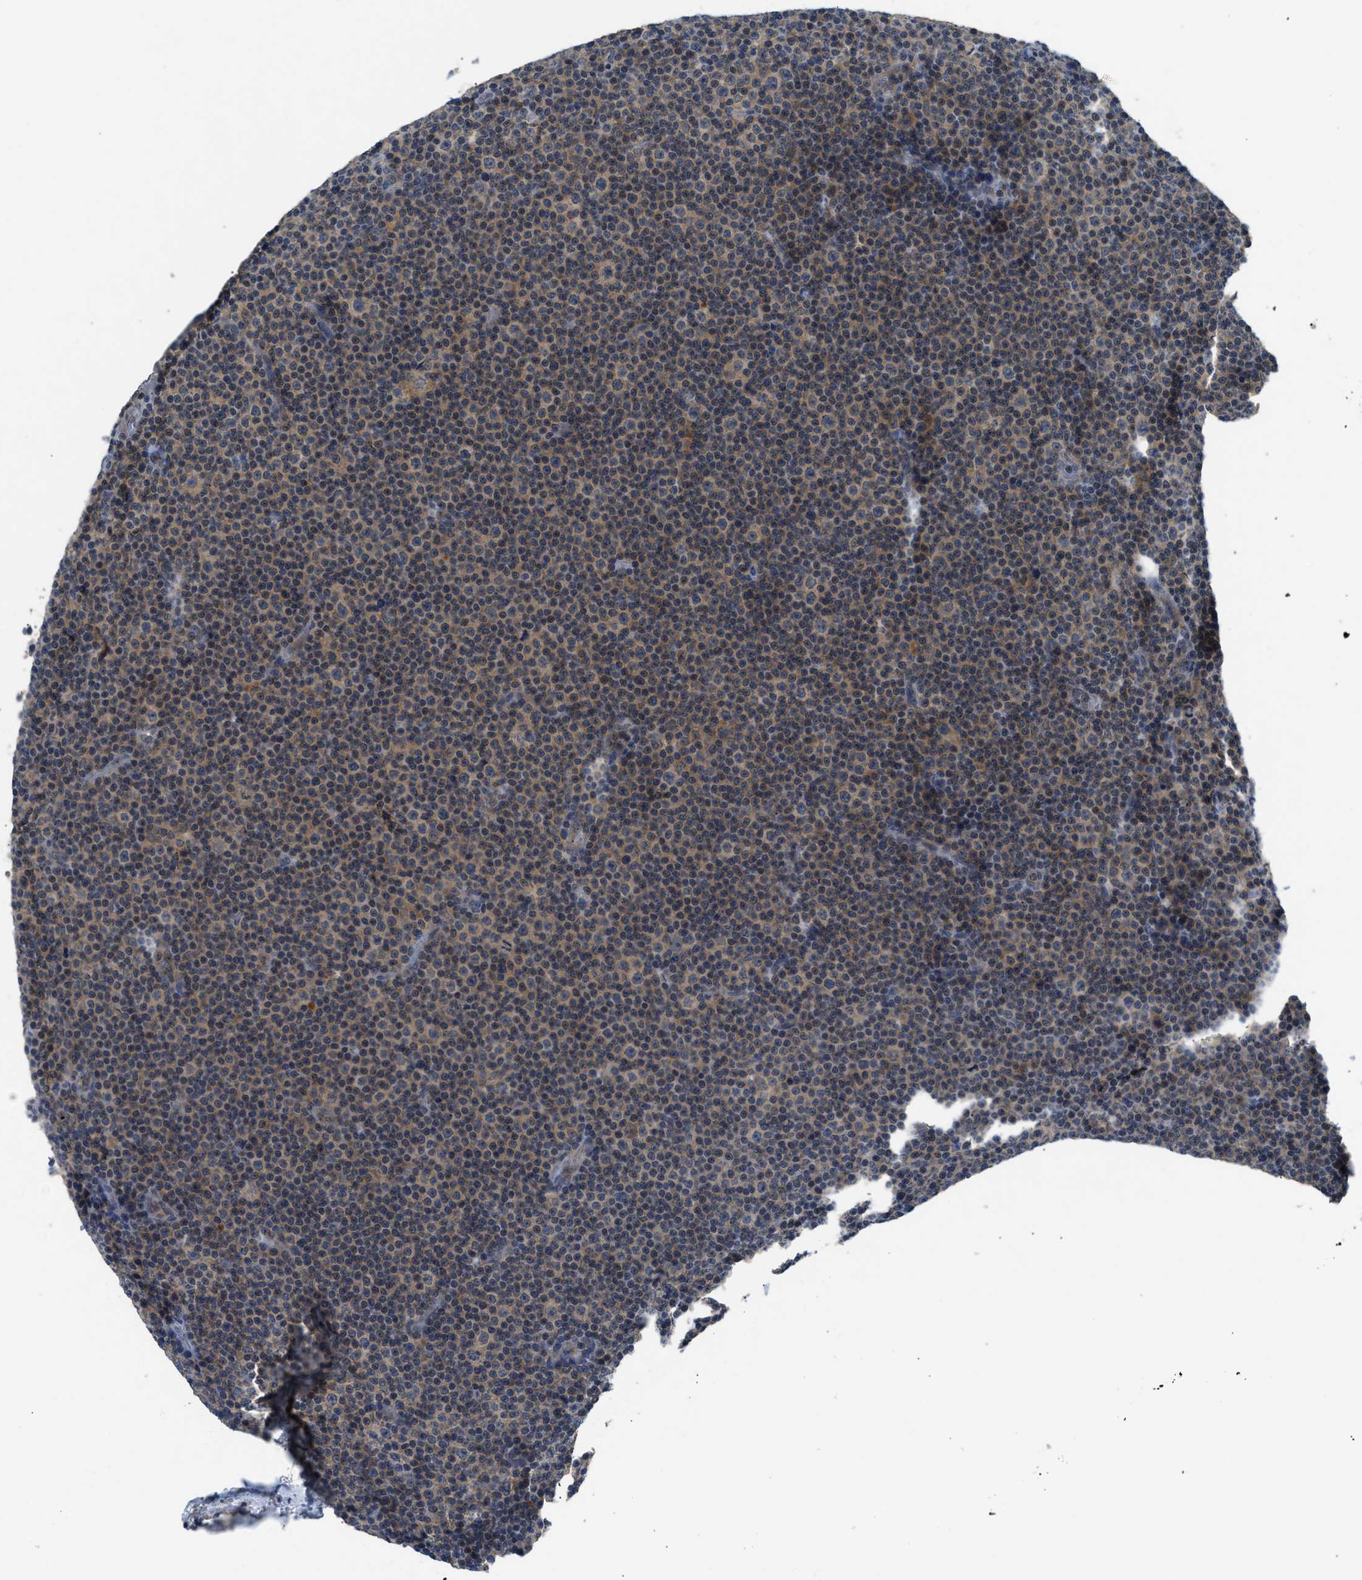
{"staining": {"intensity": "weak", "quantity": ">75%", "location": "cytoplasmic/membranous"}, "tissue": "lymphoma", "cell_type": "Tumor cells", "image_type": "cancer", "snomed": [{"axis": "morphology", "description": "Malignant lymphoma, non-Hodgkin's type, Low grade"}, {"axis": "topography", "description": "Lymph node"}], "caption": "A photomicrograph showing weak cytoplasmic/membranous expression in about >75% of tumor cells in malignant lymphoma, non-Hodgkin's type (low-grade), as visualized by brown immunohistochemical staining.", "gene": "PDE7A", "patient": {"sex": "female", "age": 67}}